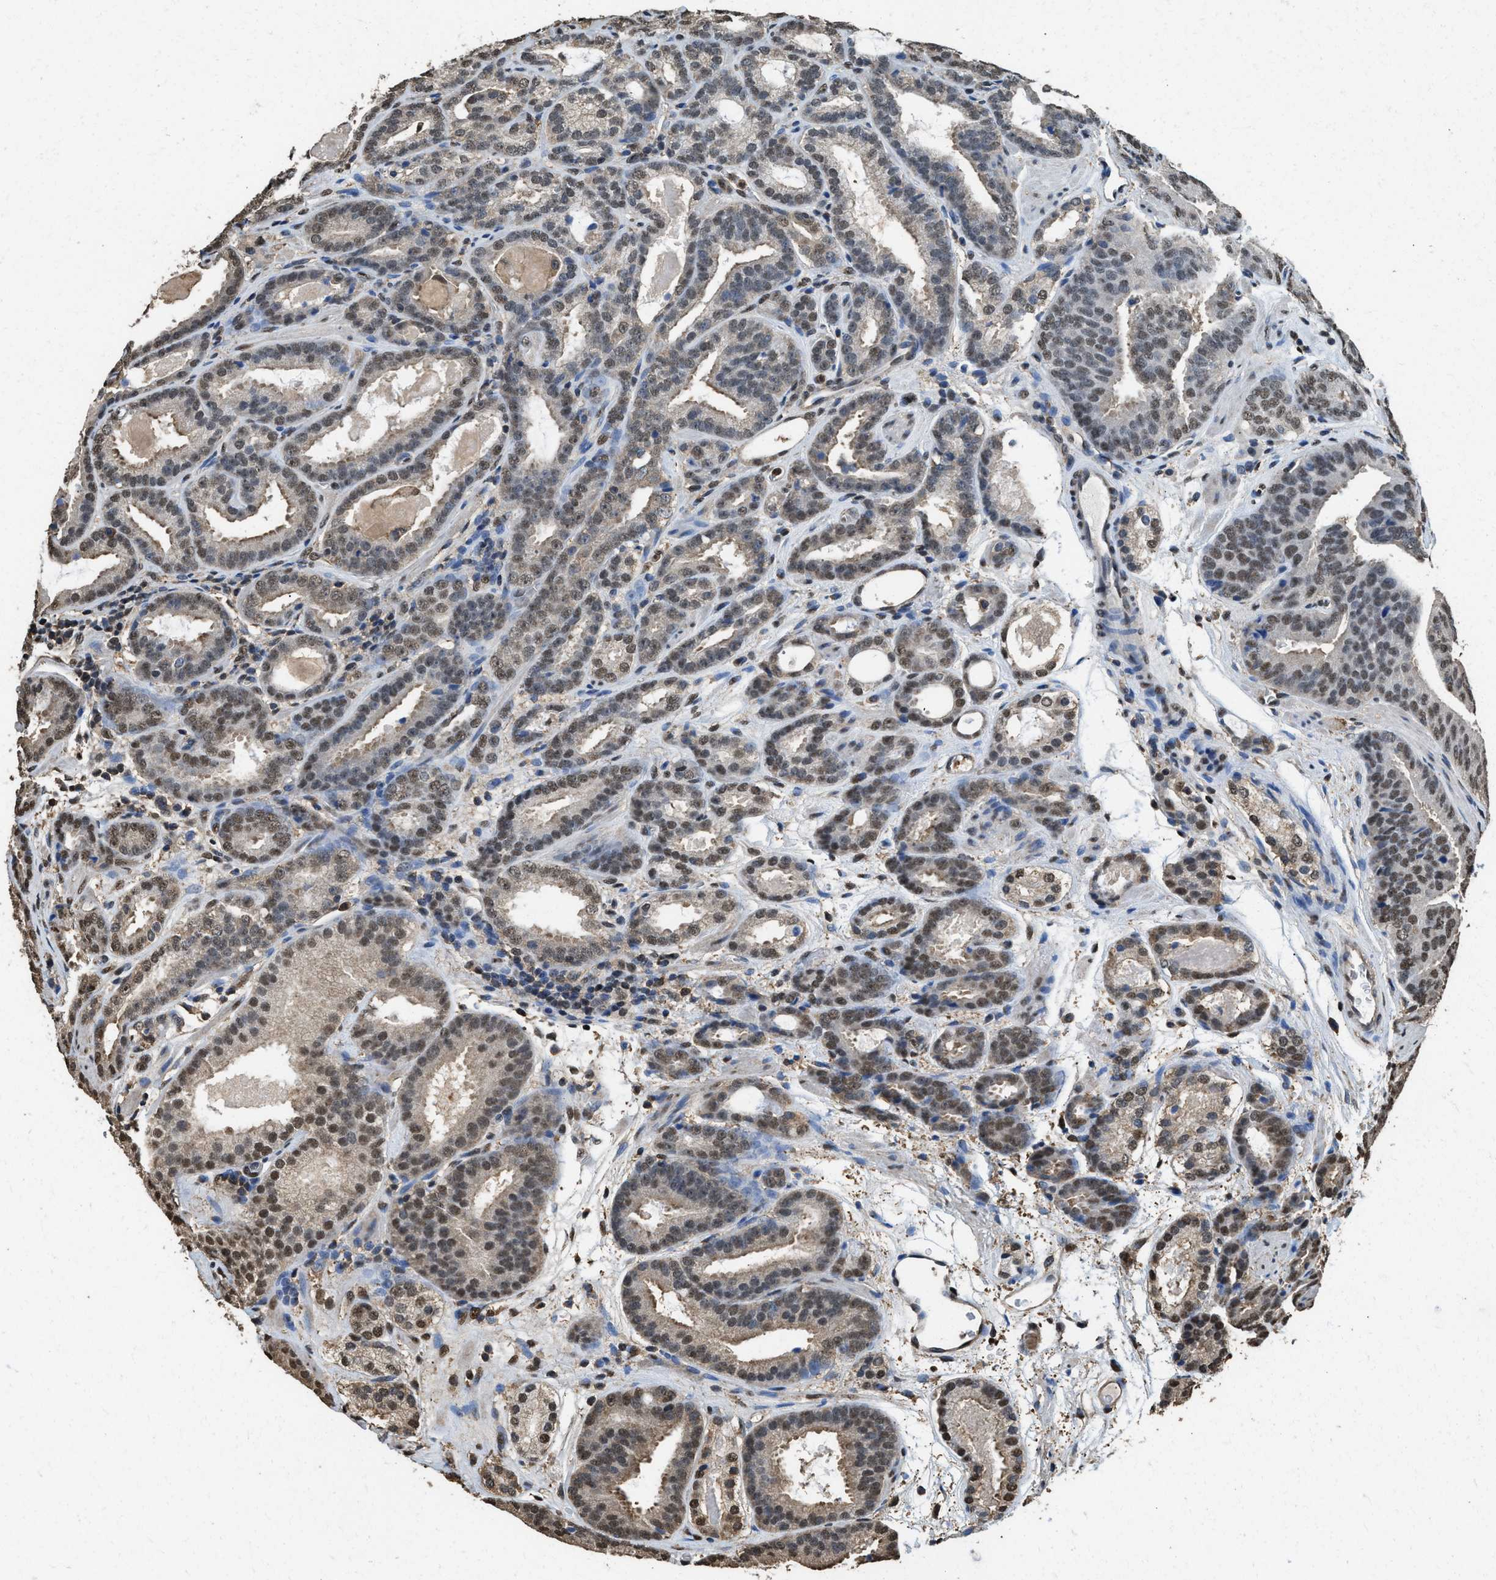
{"staining": {"intensity": "moderate", "quantity": ">75%", "location": "cytoplasmic/membranous,nuclear"}, "tissue": "prostate cancer", "cell_type": "Tumor cells", "image_type": "cancer", "snomed": [{"axis": "morphology", "description": "Adenocarcinoma, Low grade"}, {"axis": "topography", "description": "Prostate"}], "caption": "The micrograph displays a brown stain indicating the presence of a protein in the cytoplasmic/membranous and nuclear of tumor cells in prostate cancer.", "gene": "GAPDH", "patient": {"sex": "male", "age": 69}}